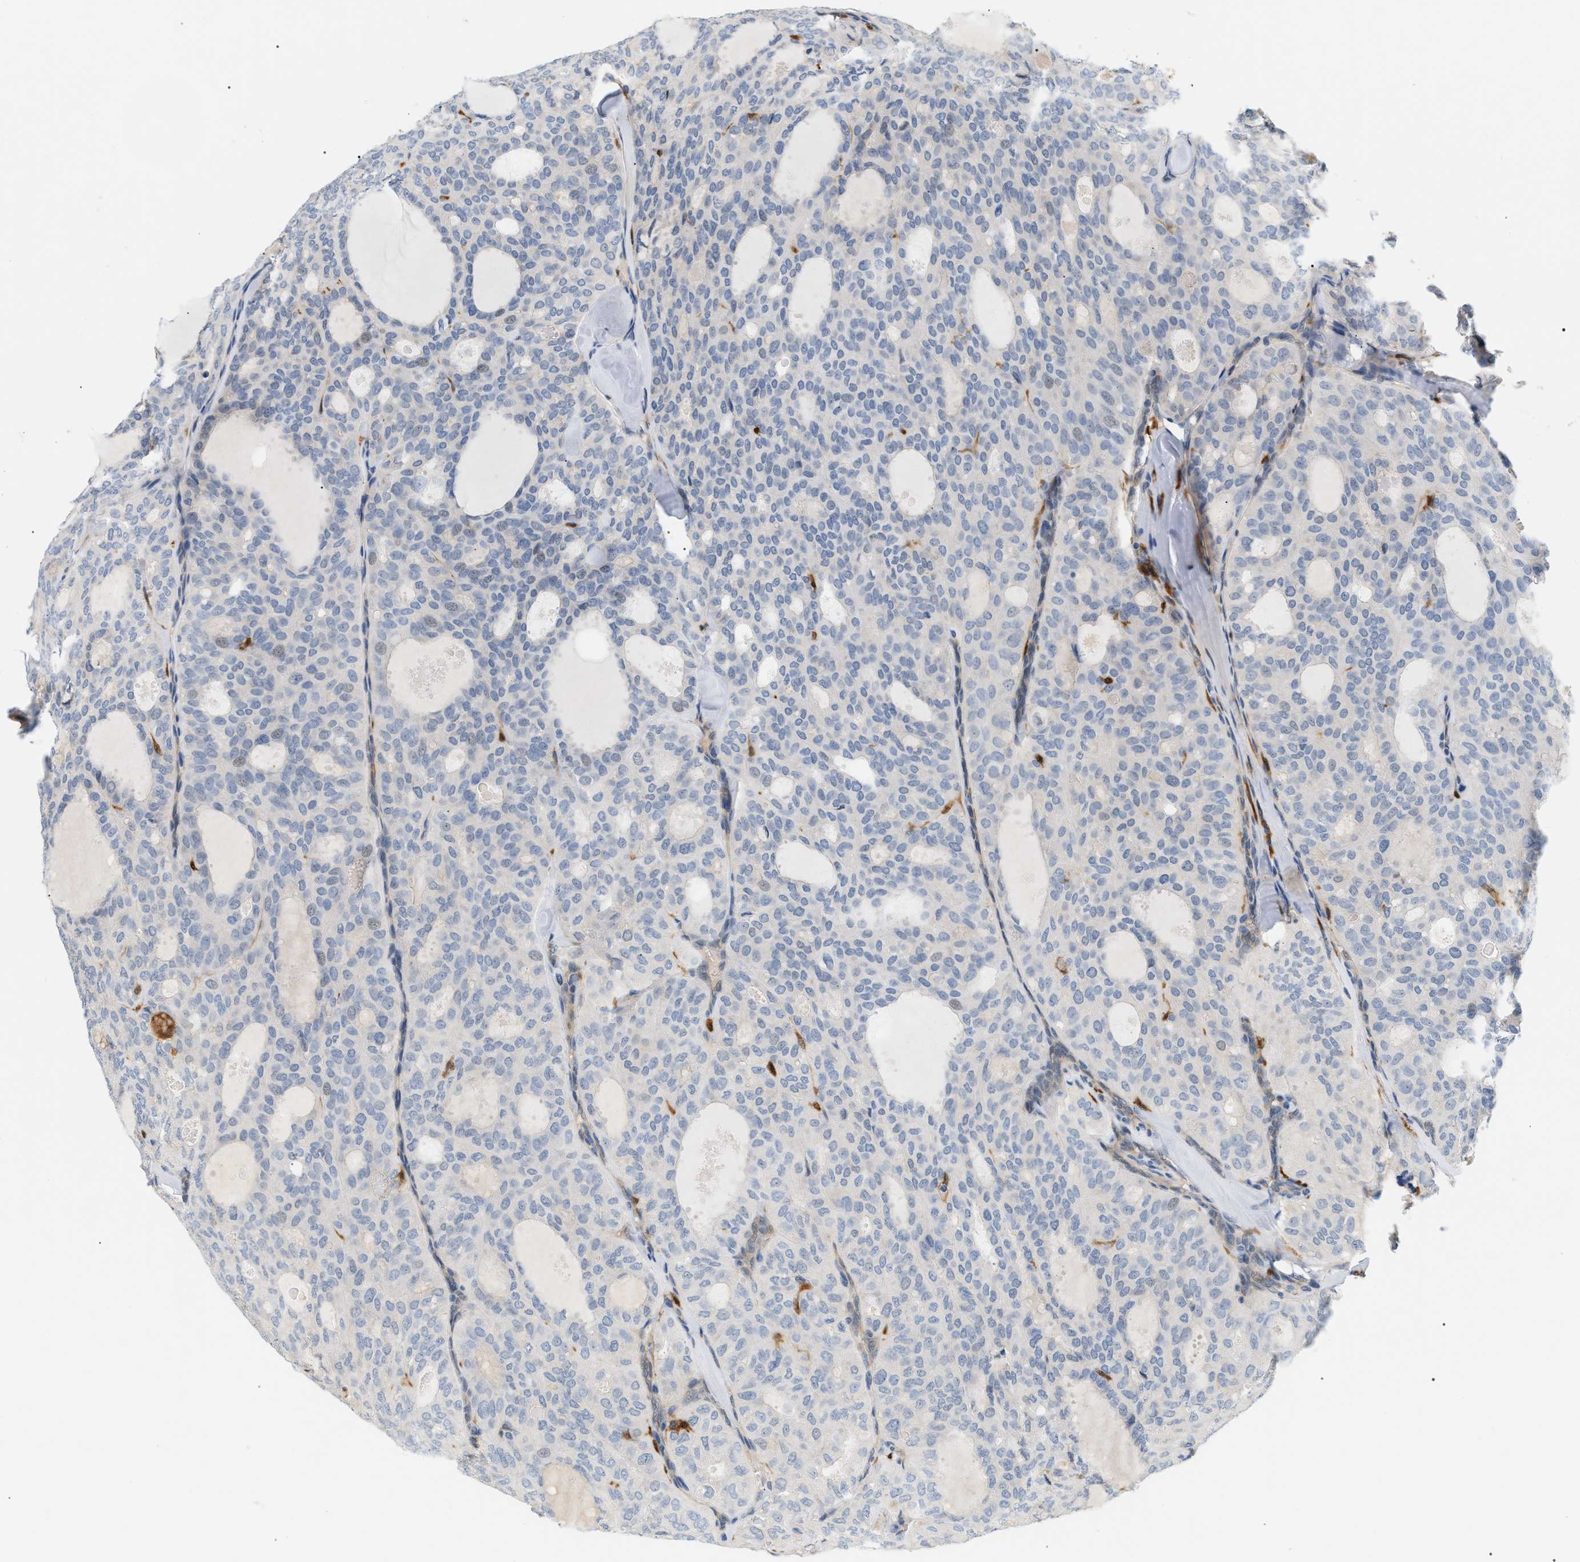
{"staining": {"intensity": "negative", "quantity": "none", "location": "none"}, "tissue": "thyroid cancer", "cell_type": "Tumor cells", "image_type": "cancer", "snomed": [{"axis": "morphology", "description": "Follicular adenoma carcinoma, NOS"}, {"axis": "topography", "description": "Thyroid gland"}], "caption": "Immunohistochemical staining of follicular adenoma carcinoma (thyroid) exhibits no significant staining in tumor cells.", "gene": "PYCARD", "patient": {"sex": "male", "age": 75}}